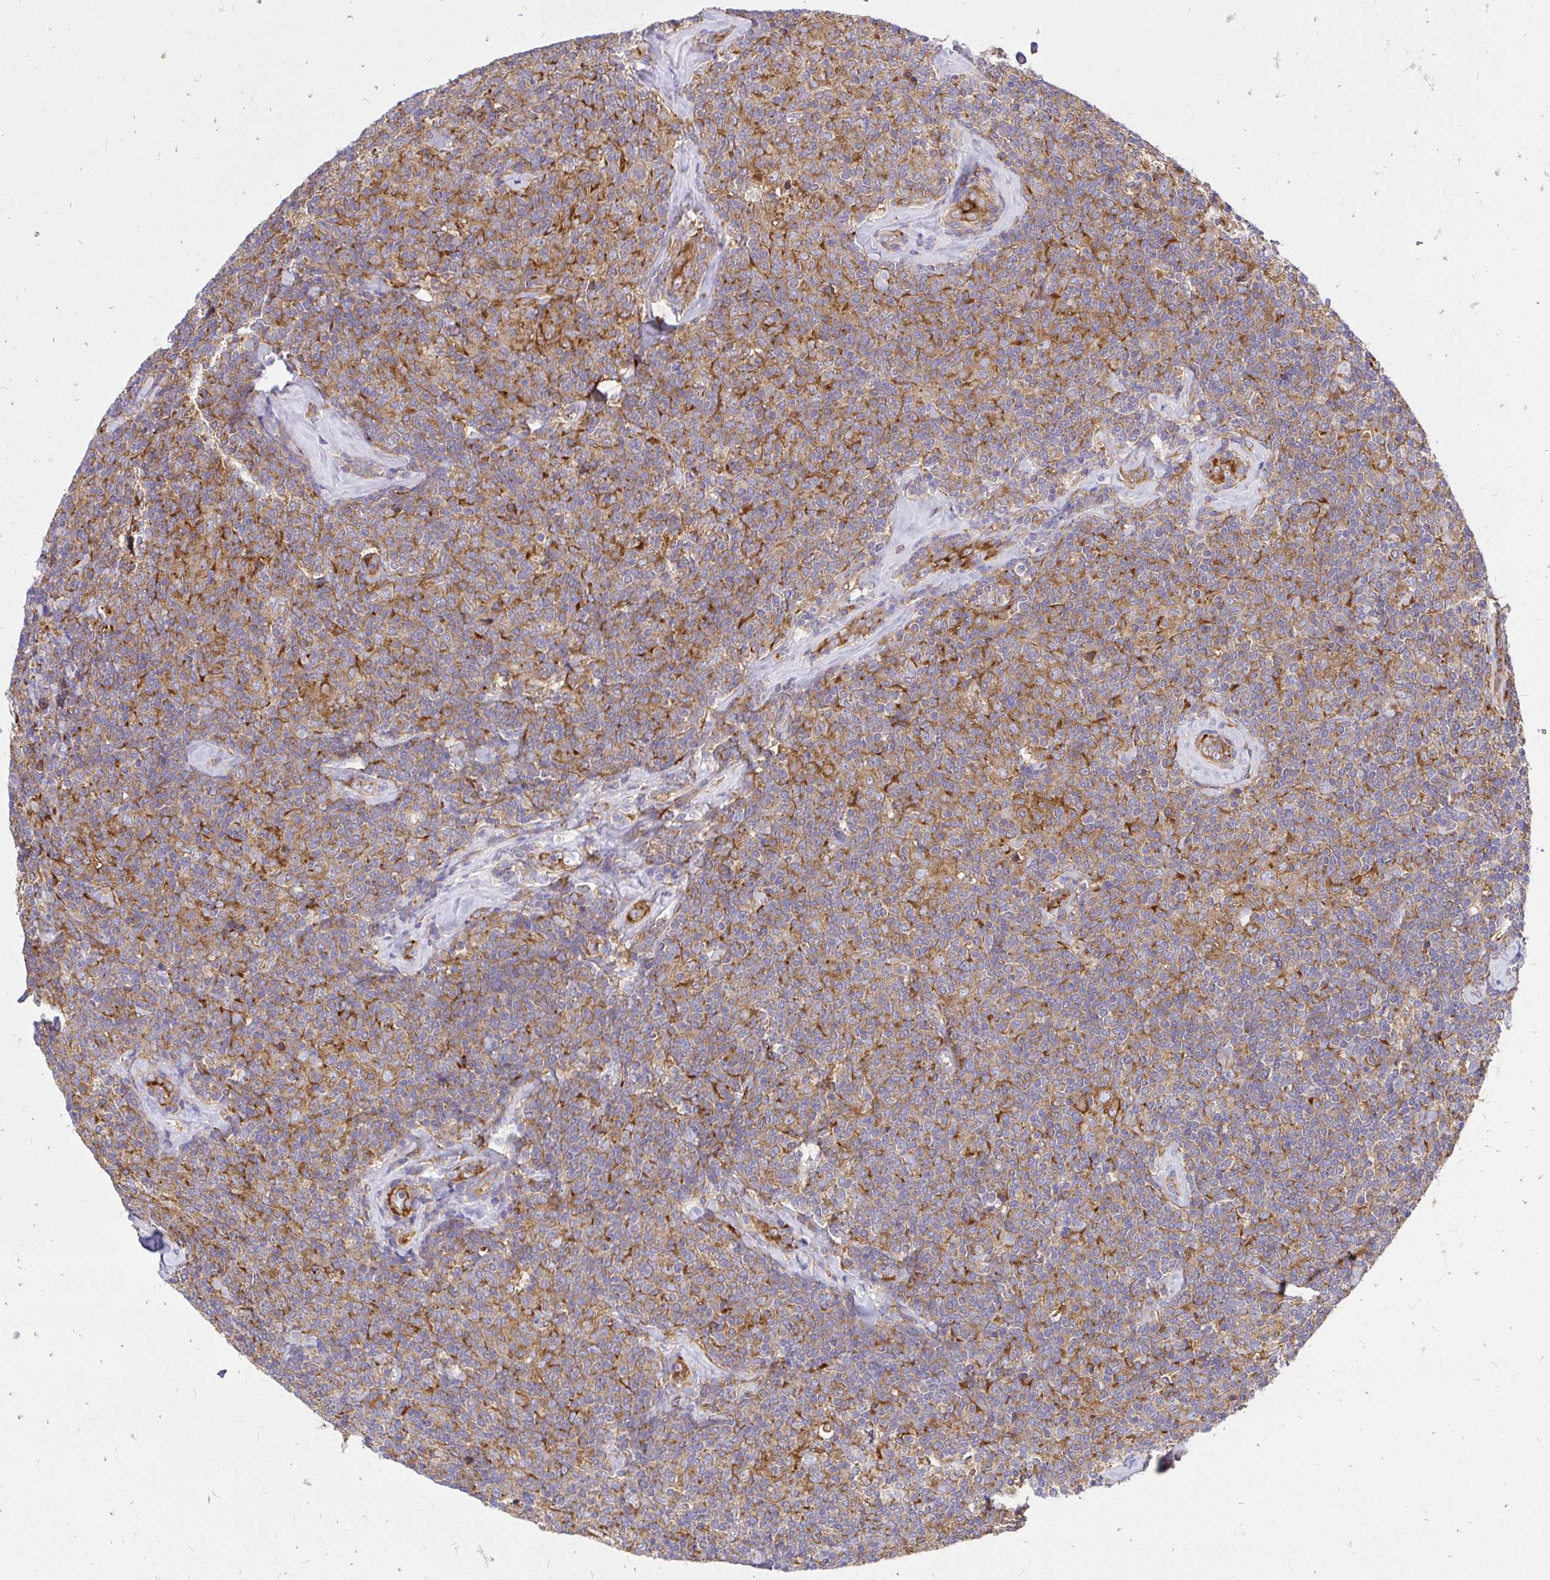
{"staining": {"intensity": "moderate", "quantity": "25%-75%", "location": "cytoplasmic/membranous"}, "tissue": "lymphoma", "cell_type": "Tumor cells", "image_type": "cancer", "snomed": [{"axis": "morphology", "description": "Malignant lymphoma, non-Hodgkin's type, Low grade"}, {"axis": "topography", "description": "Lymph node"}], "caption": "Lymphoma stained with a brown dye exhibits moderate cytoplasmic/membranous positive expression in about 25%-75% of tumor cells.", "gene": "ABCB10", "patient": {"sex": "female", "age": 56}}